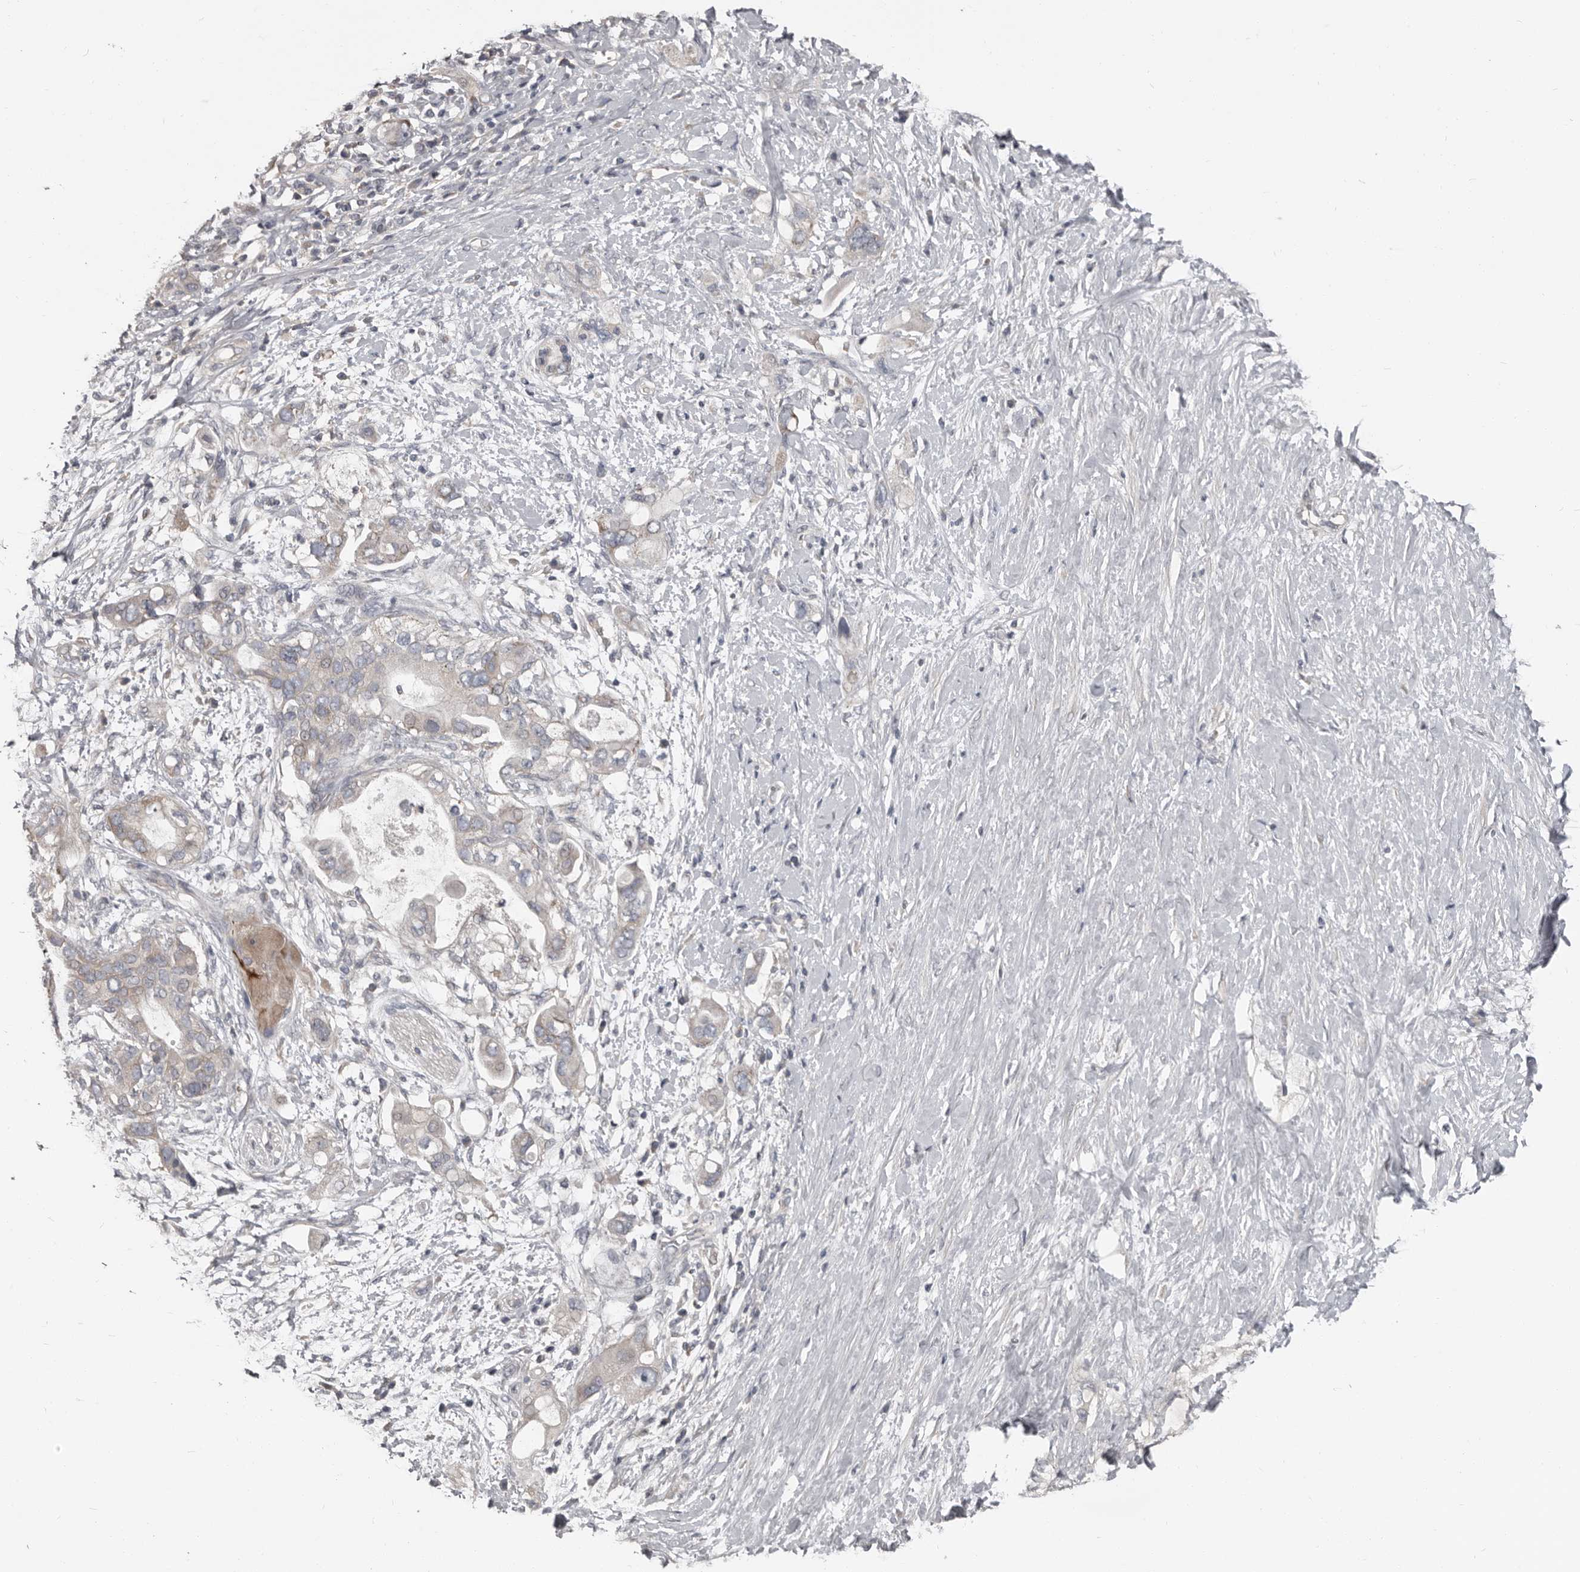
{"staining": {"intensity": "negative", "quantity": "none", "location": "none"}, "tissue": "pancreatic cancer", "cell_type": "Tumor cells", "image_type": "cancer", "snomed": [{"axis": "morphology", "description": "Adenocarcinoma, NOS"}, {"axis": "topography", "description": "Pancreas"}], "caption": "High power microscopy image of an immunohistochemistry (IHC) histopathology image of pancreatic adenocarcinoma, revealing no significant expression in tumor cells.", "gene": "CA6", "patient": {"sex": "female", "age": 56}}